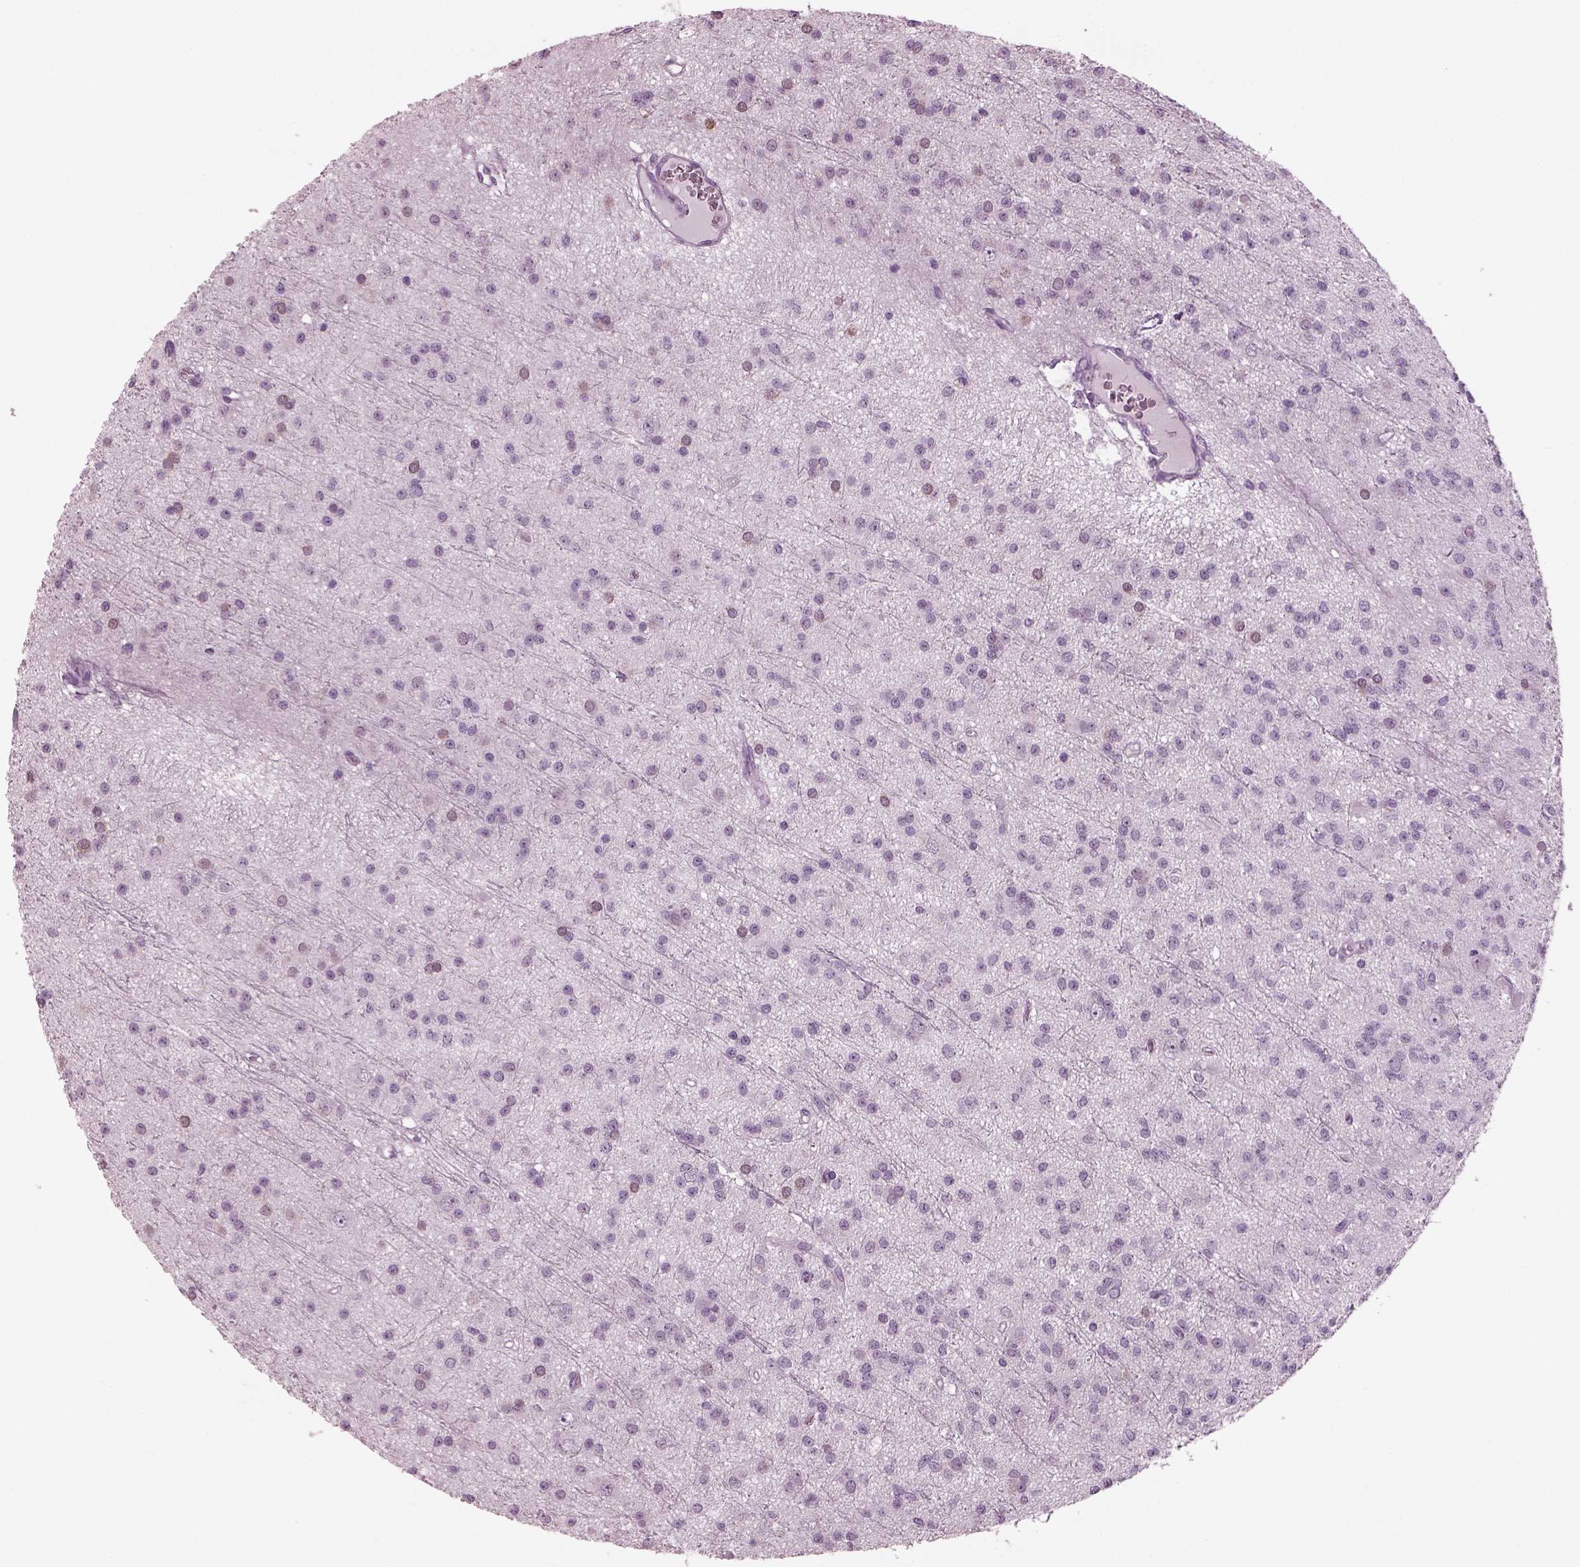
{"staining": {"intensity": "weak", "quantity": "<25%", "location": "cytoplasmic/membranous,nuclear"}, "tissue": "glioma", "cell_type": "Tumor cells", "image_type": "cancer", "snomed": [{"axis": "morphology", "description": "Glioma, malignant, Low grade"}, {"axis": "topography", "description": "Brain"}], "caption": "High magnification brightfield microscopy of glioma stained with DAB (3,3'-diaminobenzidine) (brown) and counterstained with hematoxylin (blue): tumor cells show no significant expression.", "gene": "TPPP2", "patient": {"sex": "male", "age": 27}}